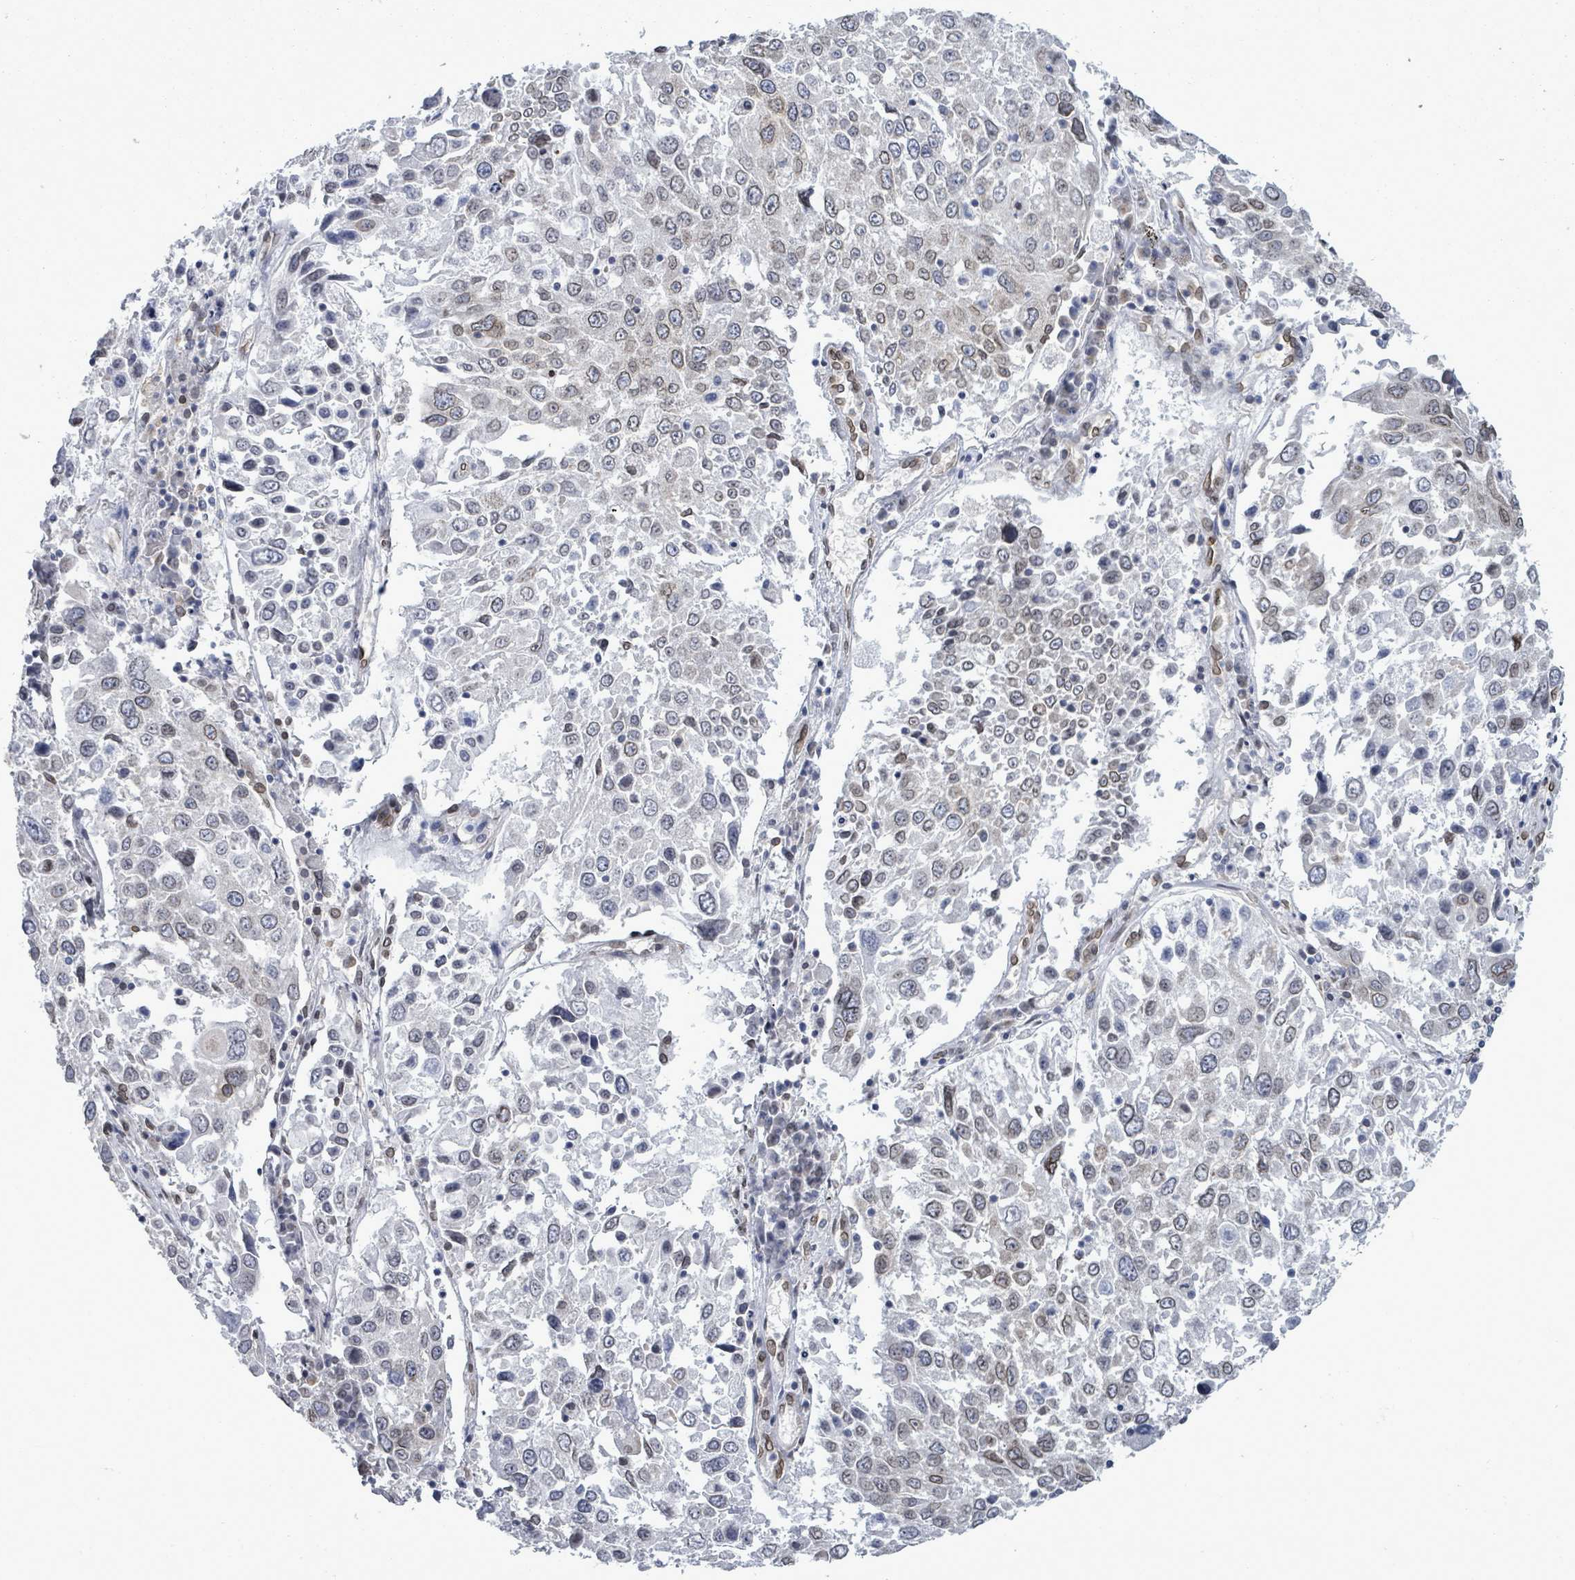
{"staining": {"intensity": "weak", "quantity": "<25%", "location": "cytoplasmic/membranous,nuclear"}, "tissue": "lung cancer", "cell_type": "Tumor cells", "image_type": "cancer", "snomed": [{"axis": "morphology", "description": "Squamous cell carcinoma, NOS"}, {"axis": "topography", "description": "Lung"}], "caption": "Immunohistochemistry (IHC) of squamous cell carcinoma (lung) displays no positivity in tumor cells. (Stains: DAB immunohistochemistry with hematoxylin counter stain, Microscopy: brightfield microscopy at high magnification).", "gene": "ARFGAP1", "patient": {"sex": "male", "age": 65}}